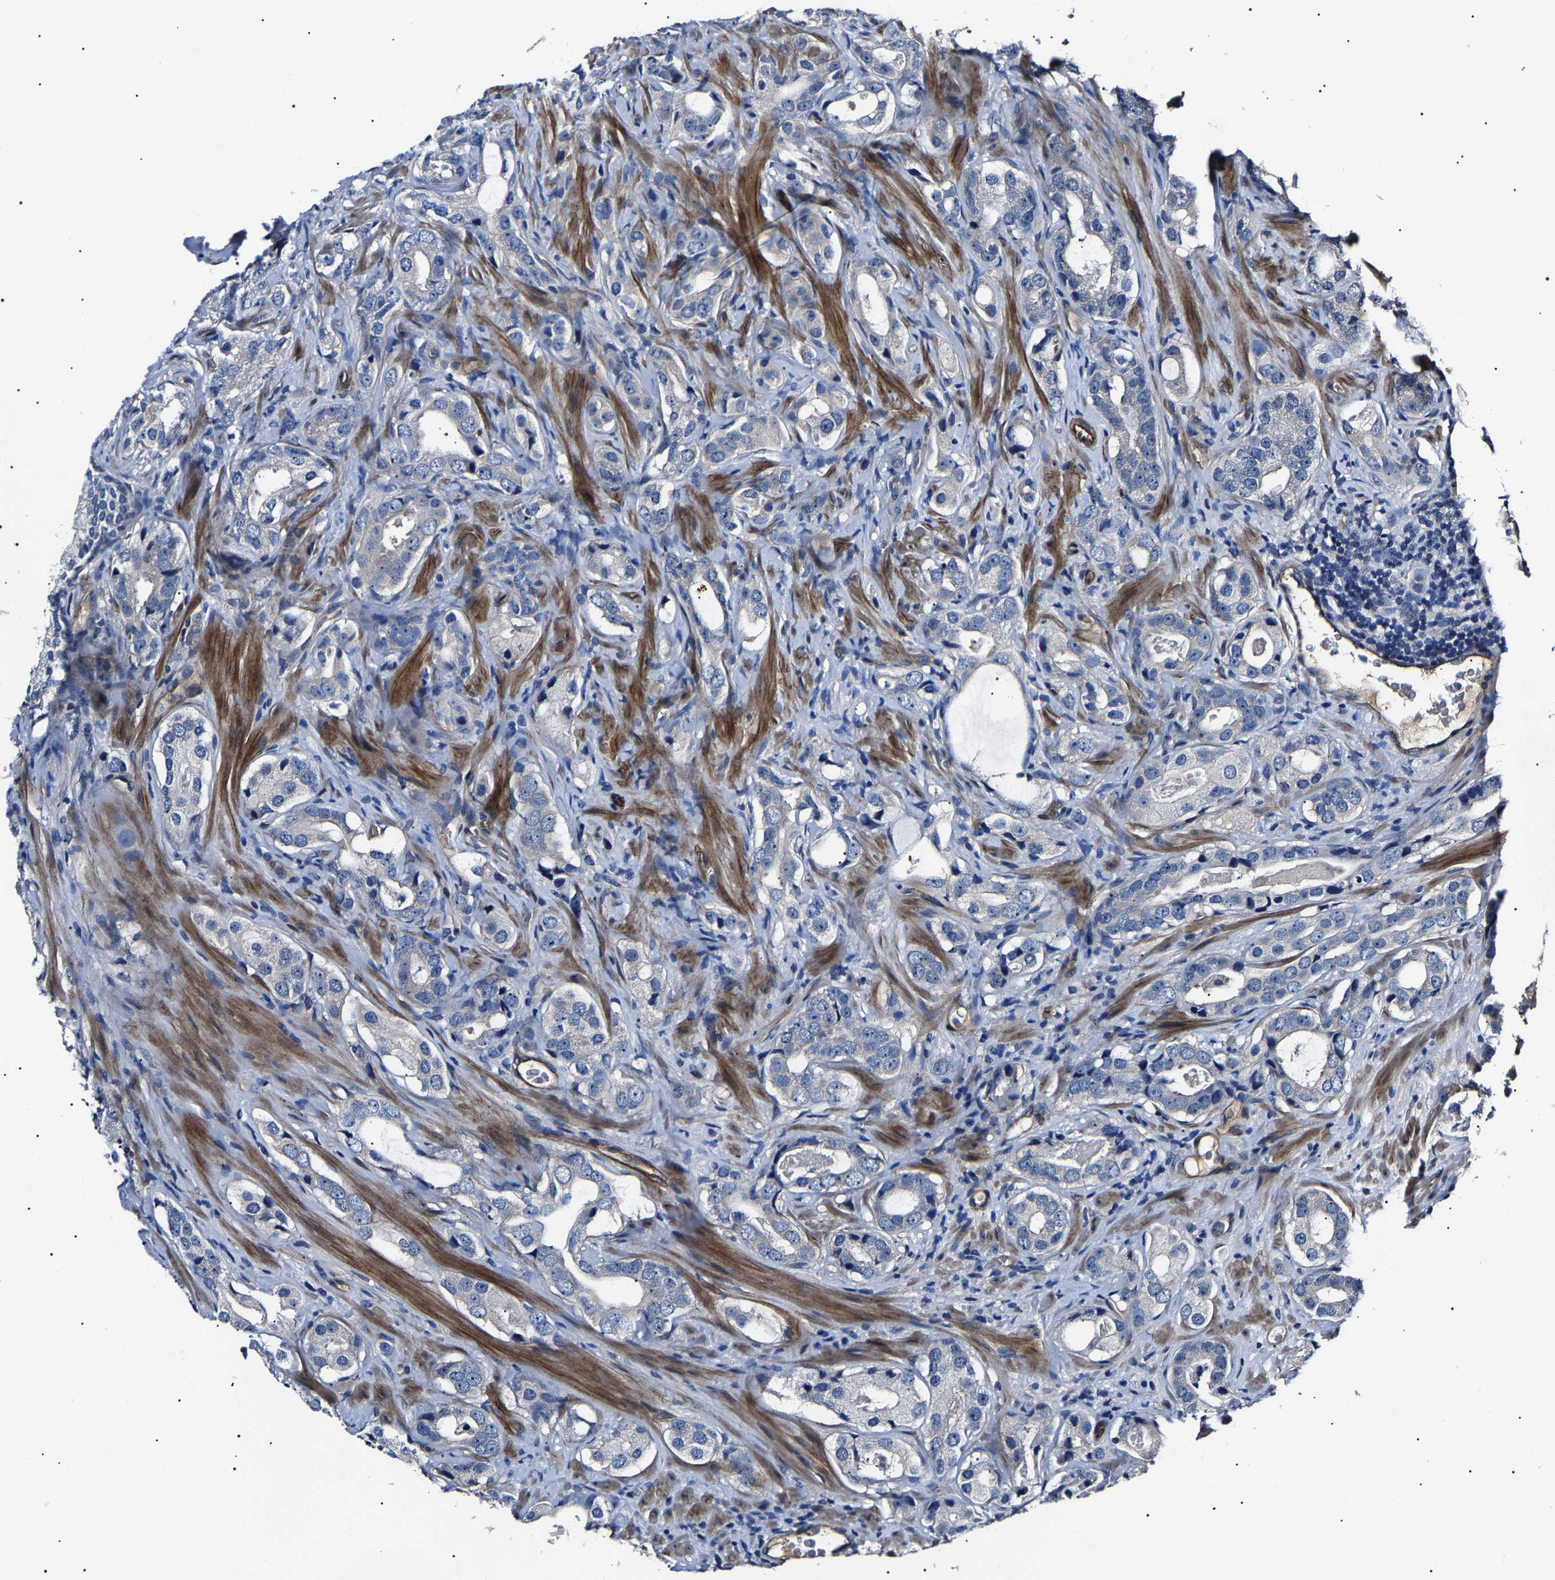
{"staining": {"intensity": "negative", "quantity": "none", "location": "none"}, "tissue": "prostate cancer", "cell_type": "Tumor cells", "image_type": "cancer", "snomed": [{"axis": "morphology", "description": "Adenocarcinoma, High grade"}, {"axis": "topography", "description": "Prostate"}], "caption": "Human adenocarcinoma (high-grade) (prostate) stained for a protein using immunohistochemistry displays no expression in tumor cells.", "gene": "KLHL42", "patient": {"sex": "male", "age": 63}}